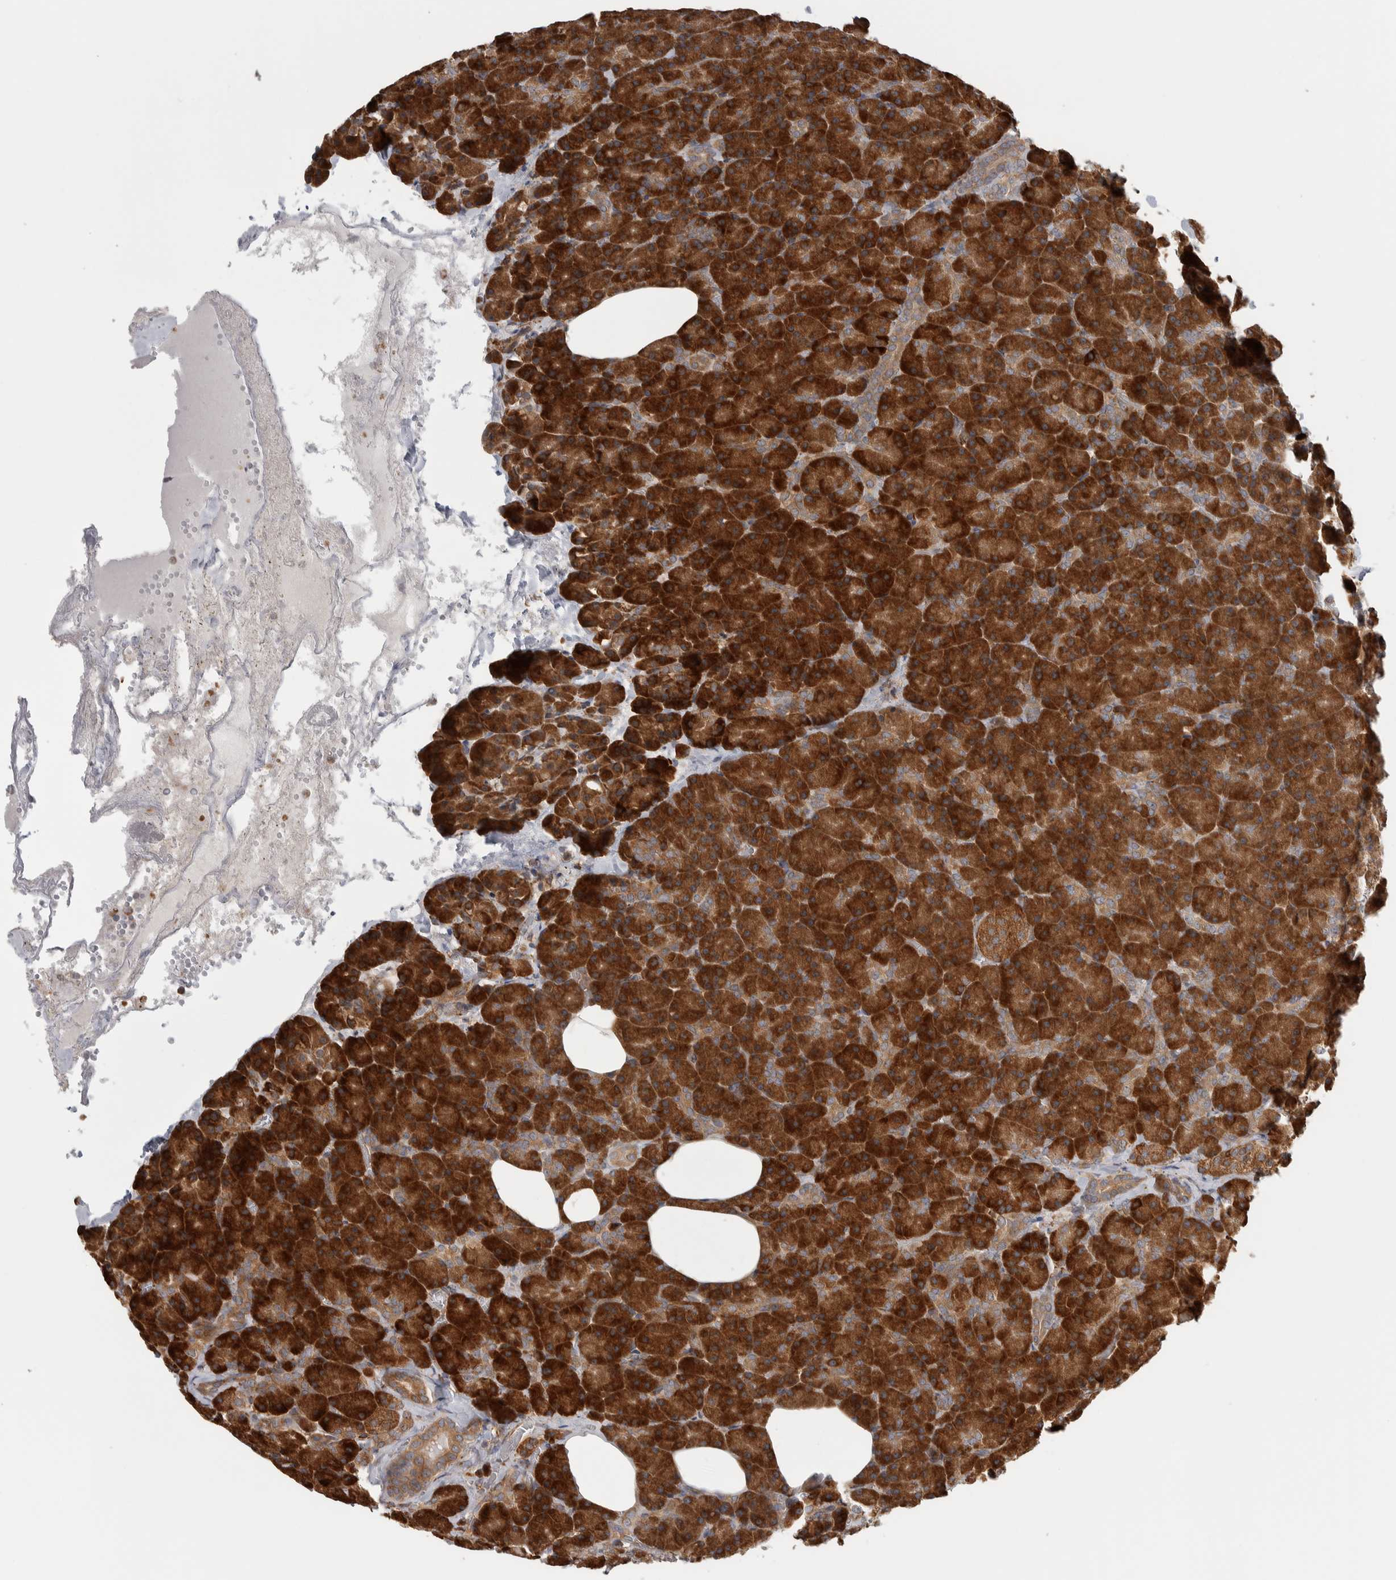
{"staining": {"intensity": "strong", "quantity": ">75%", "location": "cytoplasmic/membranous"}, "tissue": "pancreas", "cell_type": "Exocrine glandular cells", "image_type": "normal", "snomed": [{"axis": "morphology", "description": "Normal tissue, NOS"}, {"axis": "morphology", "description": "Carcinoid, malignant, NOS"}, {"axis": "topography", "description": "Pancreas"}], "caption": "This micrograph demonstrates immunohistochemistry (IHC) staining of benign human pancreas, with high strong cytoplasmic/membranous staining in about >75% of exocrine glandular cells.", "gene": "EIF3H", "patient": {"sex": "female", "age": 35}}